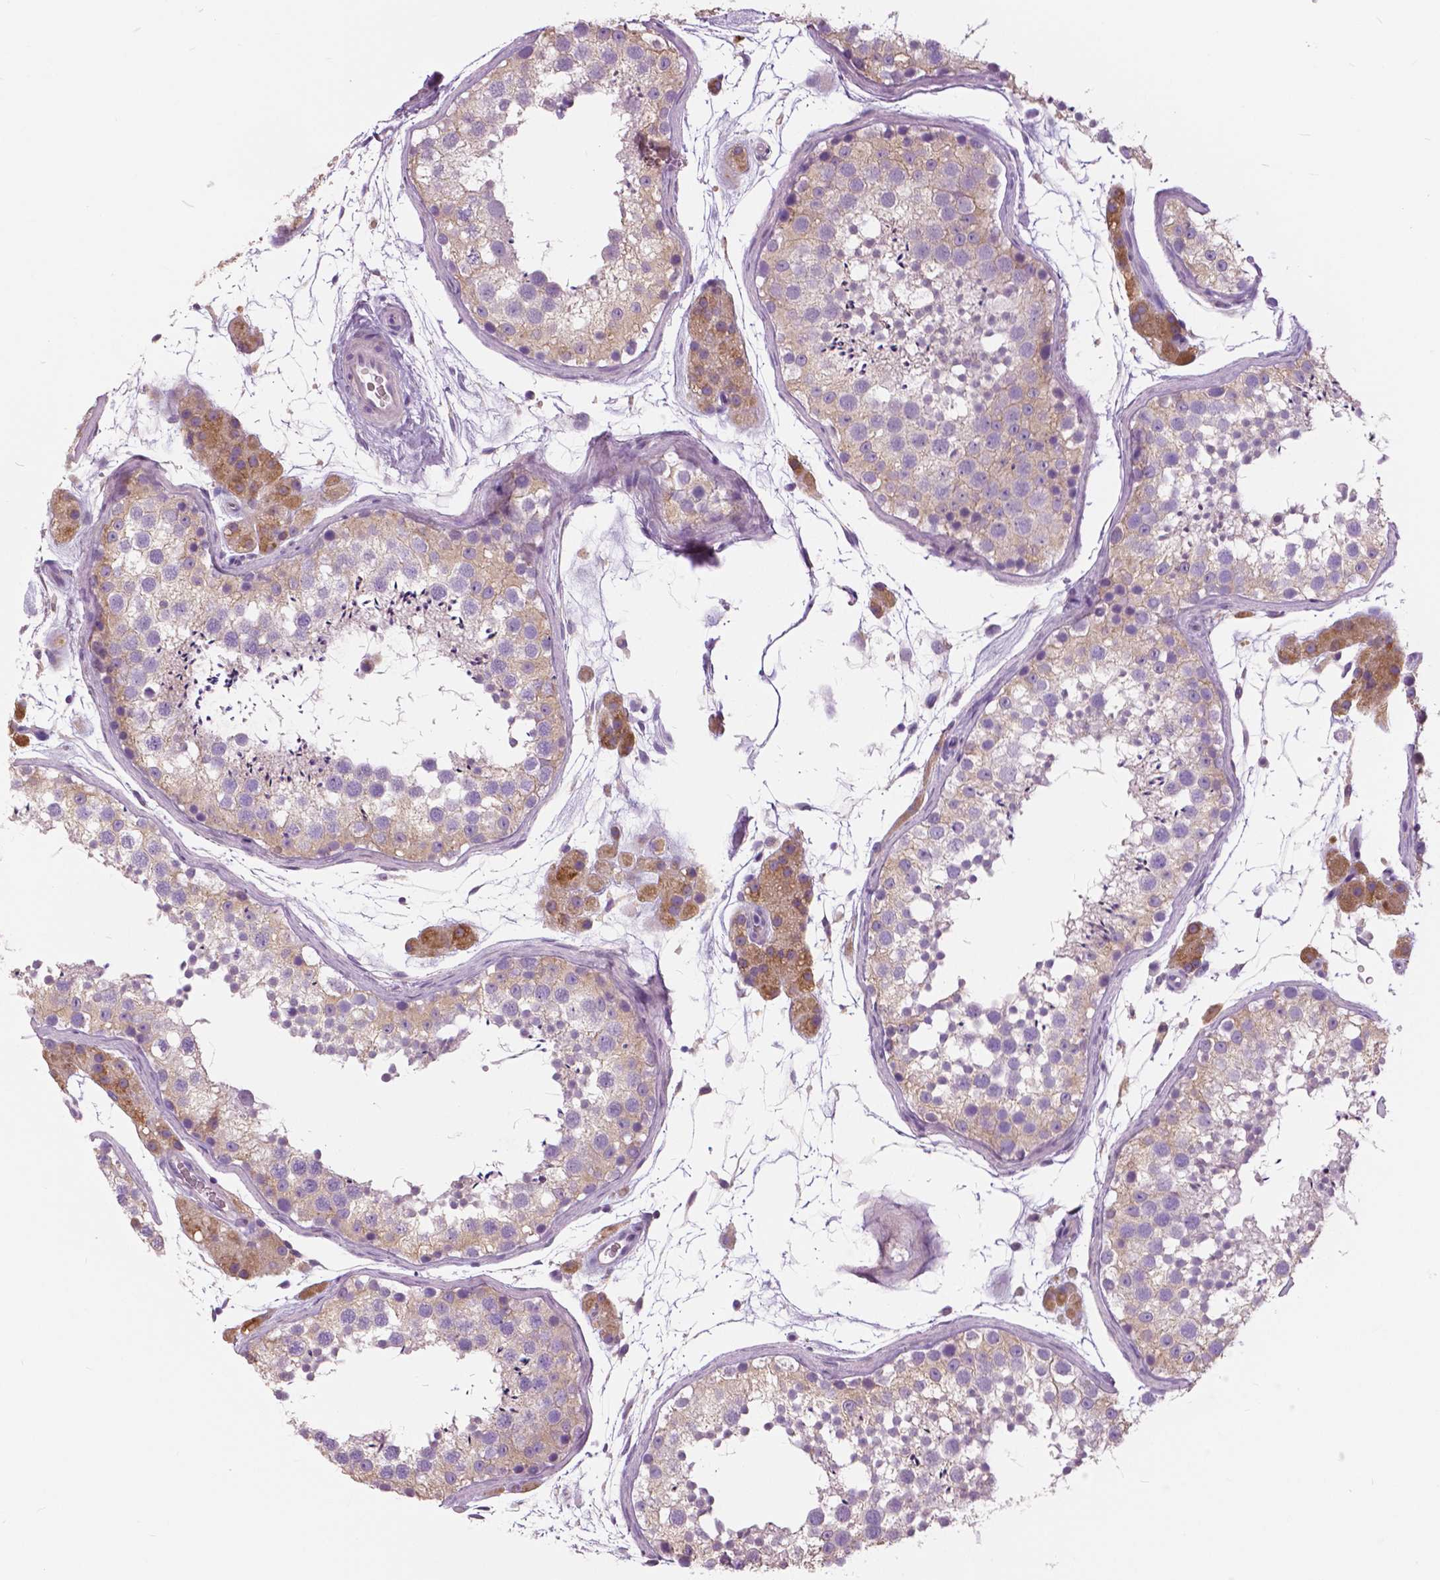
{"staining": {"intensity": "weak", "quantity": "<25%", "location": "cytoplasmic/membranous"}, "tissue": "testis", "cell_type": "Cells in seminiferous ducts", "image_type": "normal", "snomed": [{"axis": "morphology", "description": "Normal tissue, NOS"}, {"axis": "topography", "description": "Testis"}], "caption": "Image shows no significant protein expression in cells in seminiferous ducts of benign testis. (Brightfield microscopy of DAB (3,3'-diaminobenzidine) immunohistochemistry at high magnification).", "gene": "SERPINI1", "patient": {"sex": "male", "age": 41}}